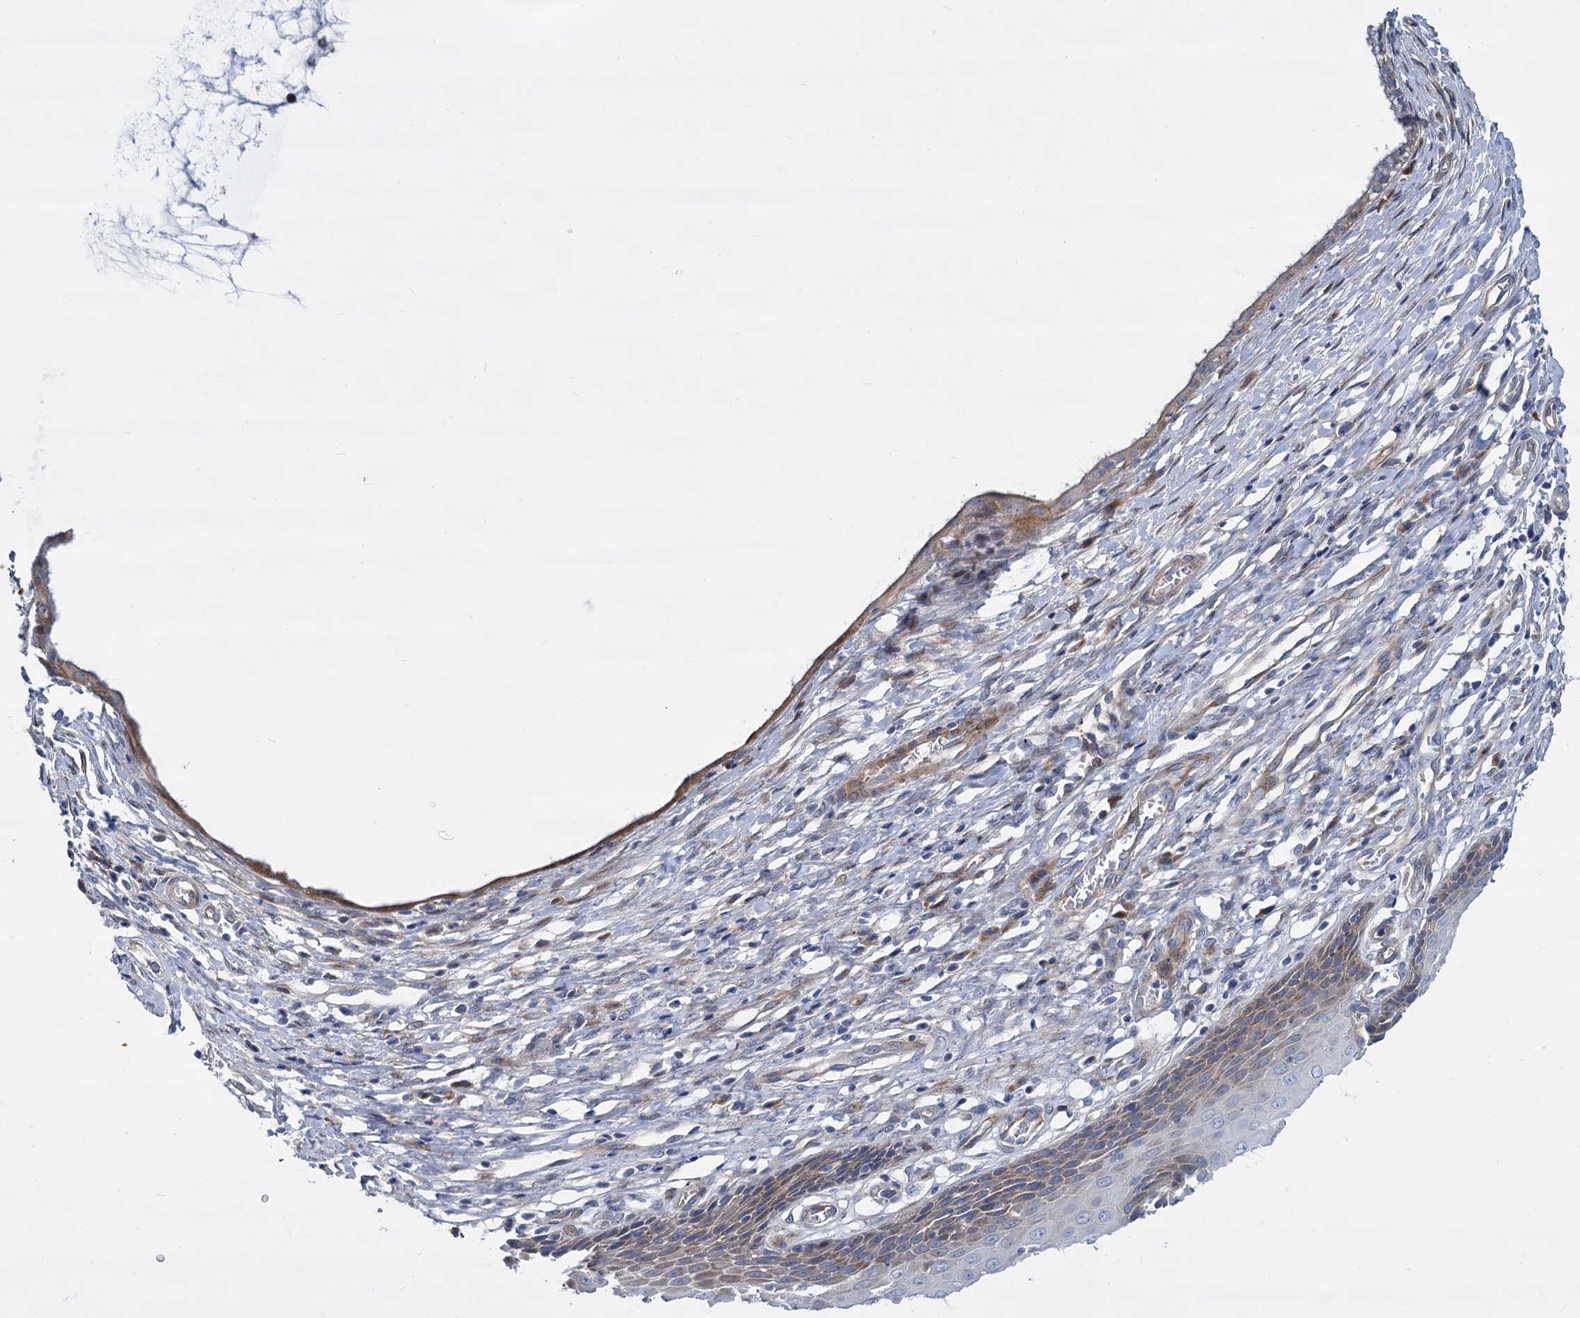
{"staining": {"intensity": "negative", "quantity": "none", "location": "none"}, "tissue": "cervix", "cell_type": "Glandular cells", "image_type": "normal", "snomed": [{"axis": "morphology", "description": "Normal tissue, NOS"}, {"axis": "topography", "description": "Cervix"}], "caption": "Immunohistochemistry (IHC) of benign cervix demonstrates no expression in glandular cells.", "gene": "TRIM77", "patient": {"sex": "female", "age": 55}}